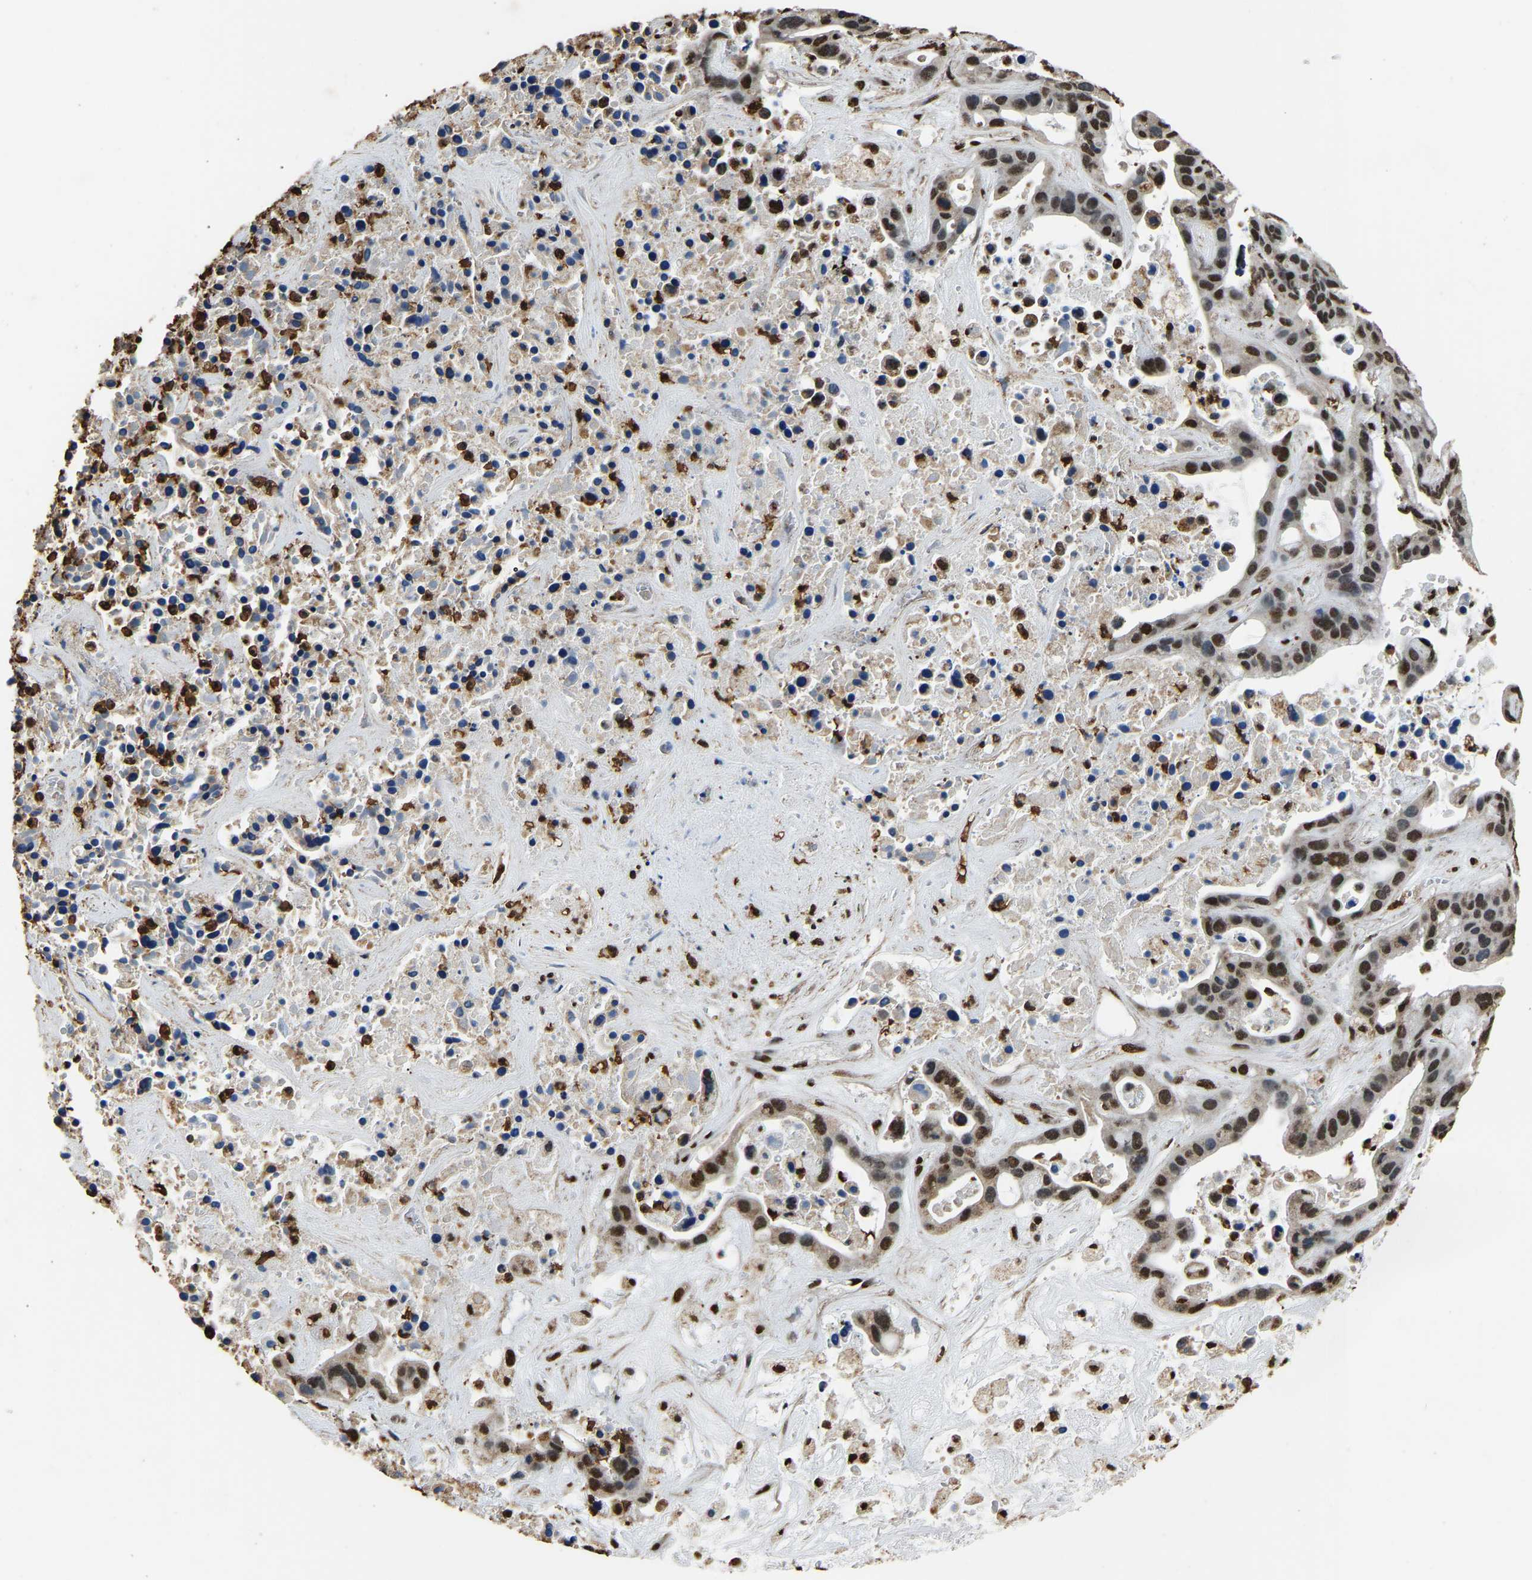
{"staining": {"intensity": "strong", "quantity": ">75%", "location": "nuclear"}, "tissue": "liver cancer", "cell_type": "Tumor cells", "image_type": "cancer", "snomed": [{"axis": "morphology", "description": "Cholangiocarcinoma"}, {"axis": "topography", "description": "Liver"}], "caption": "Protein staining of liver cholangiocarcinoma tissue shows strong nuclear staining in approximately >75% of tumor cells.", "gene": "SAFB", "patient": {"sex": "female", "age": 65}}